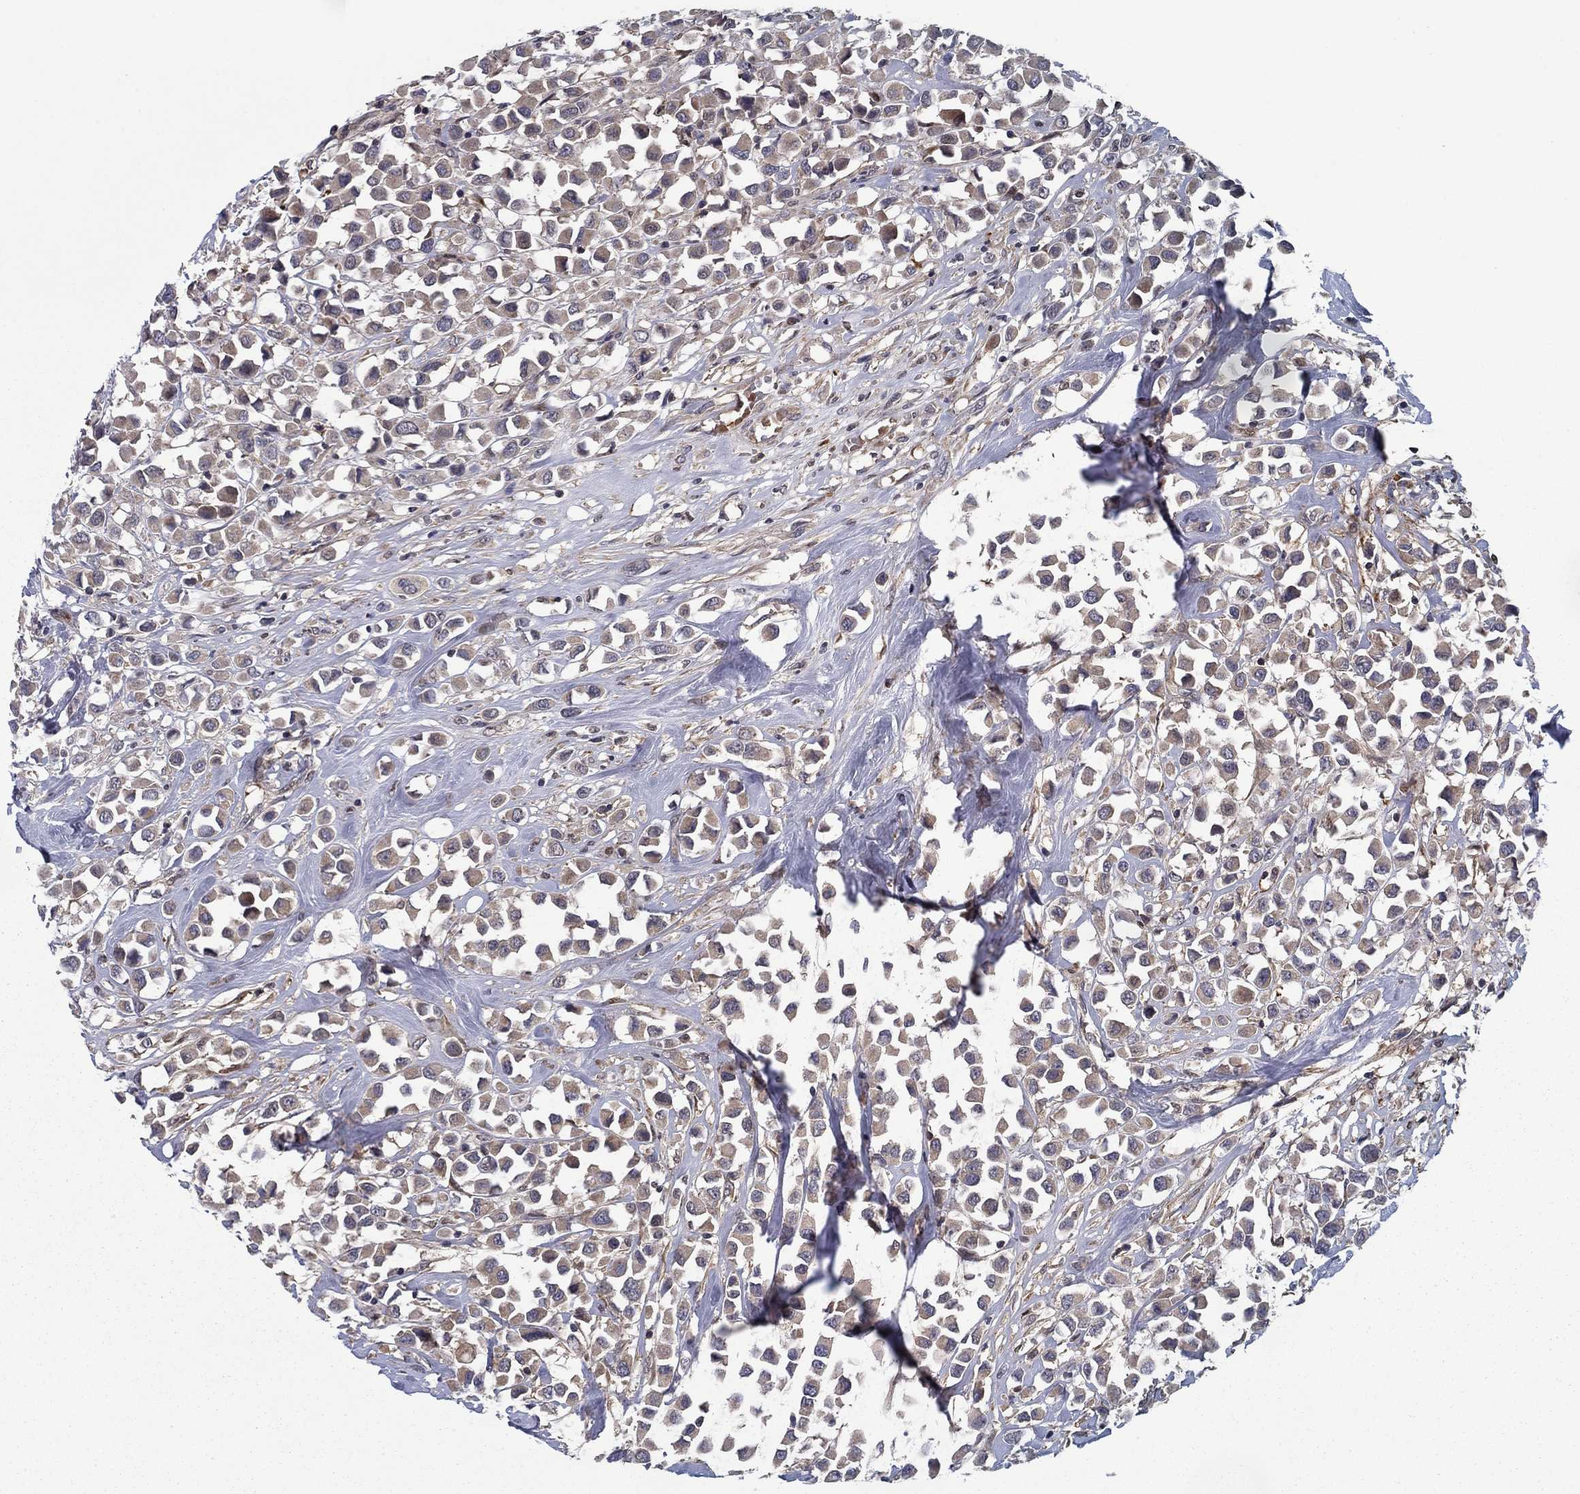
{"staining": {"intensity": "weak", "quantity": ">75%", "location": "cytoplasmic/membranous"}, "tissue": "breast cancer", "cell_type": "Tumor cells", "image_type": "cancer", "snomed": [{"axis": "morphology", "description": "Duct carcinoma"}, {"axis": "topography", "description": "Breast"}], "caption": "Human intraductal carcinoma (breast) stained for a protein (brown) demonstrates weak cytoplasmic/membranous positive positivity in about >75% of tumor cells.", "gene": "HDAC4", "patient": {"sex": "female", "age": 61}}